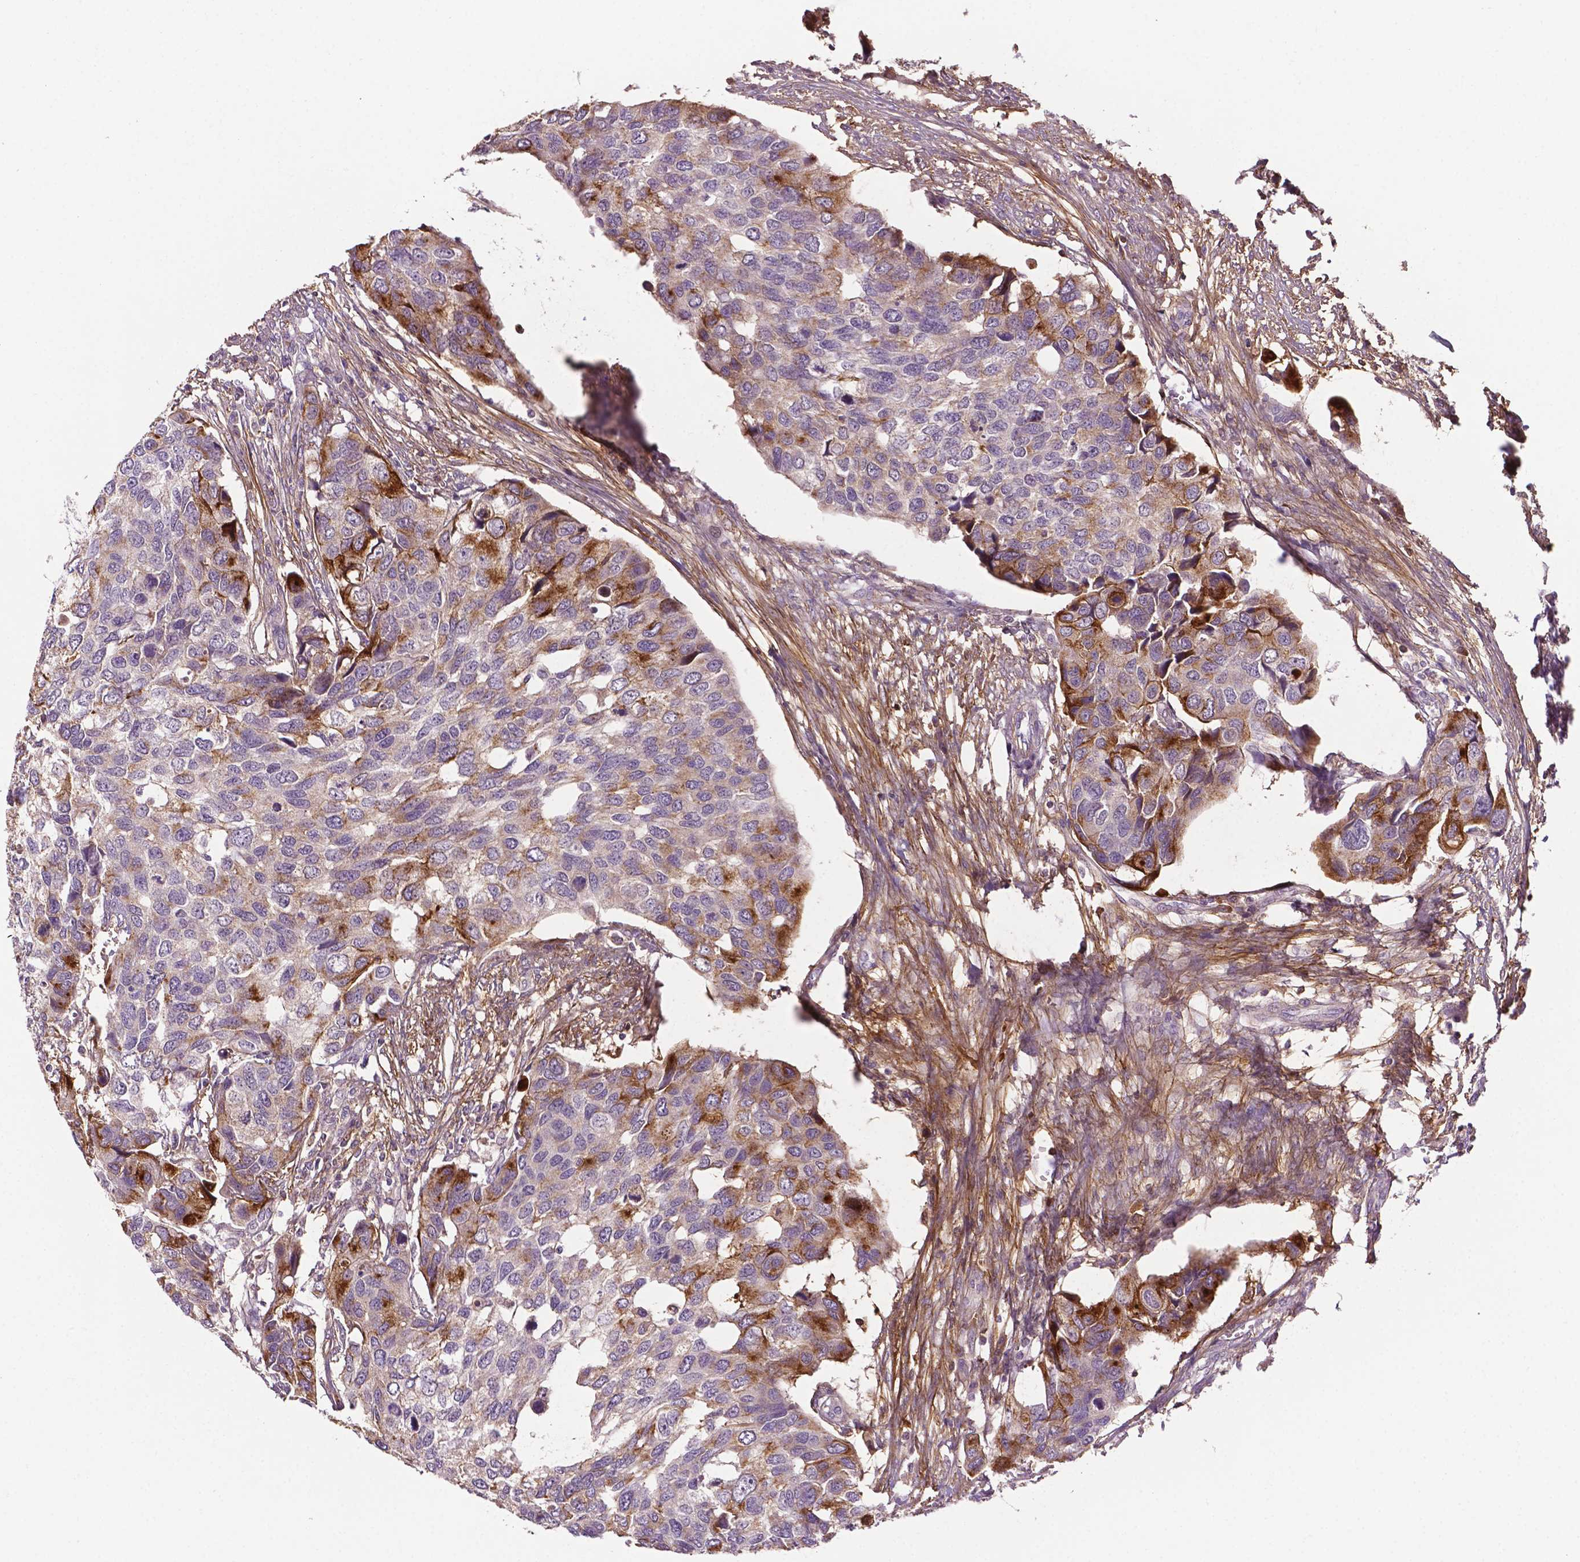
{"staining": {"intensity": "moderate", "quantity": "<25%", "location": "cytoplasmic/membranous"}, "tissue": "urothelial cancer", "cell_type": "Tumor cells", "image_type": "cancer", "snomed": [{"axis": "morphology", "description": "Urothelial carcinoma, High grade"}, {"axis": "topography", "description": "Urinary bladder"}], "caption": "Protein staining demonstrates moderate cytoplasmic/membranous positivity in about <25% of tumor cells in urothelial carcinoma (high-grade). The protein is shown in brown color, while the nuclei are stained blue.", "gene": "FBLN1", "patient": {"sex": "male", "age": 60}}